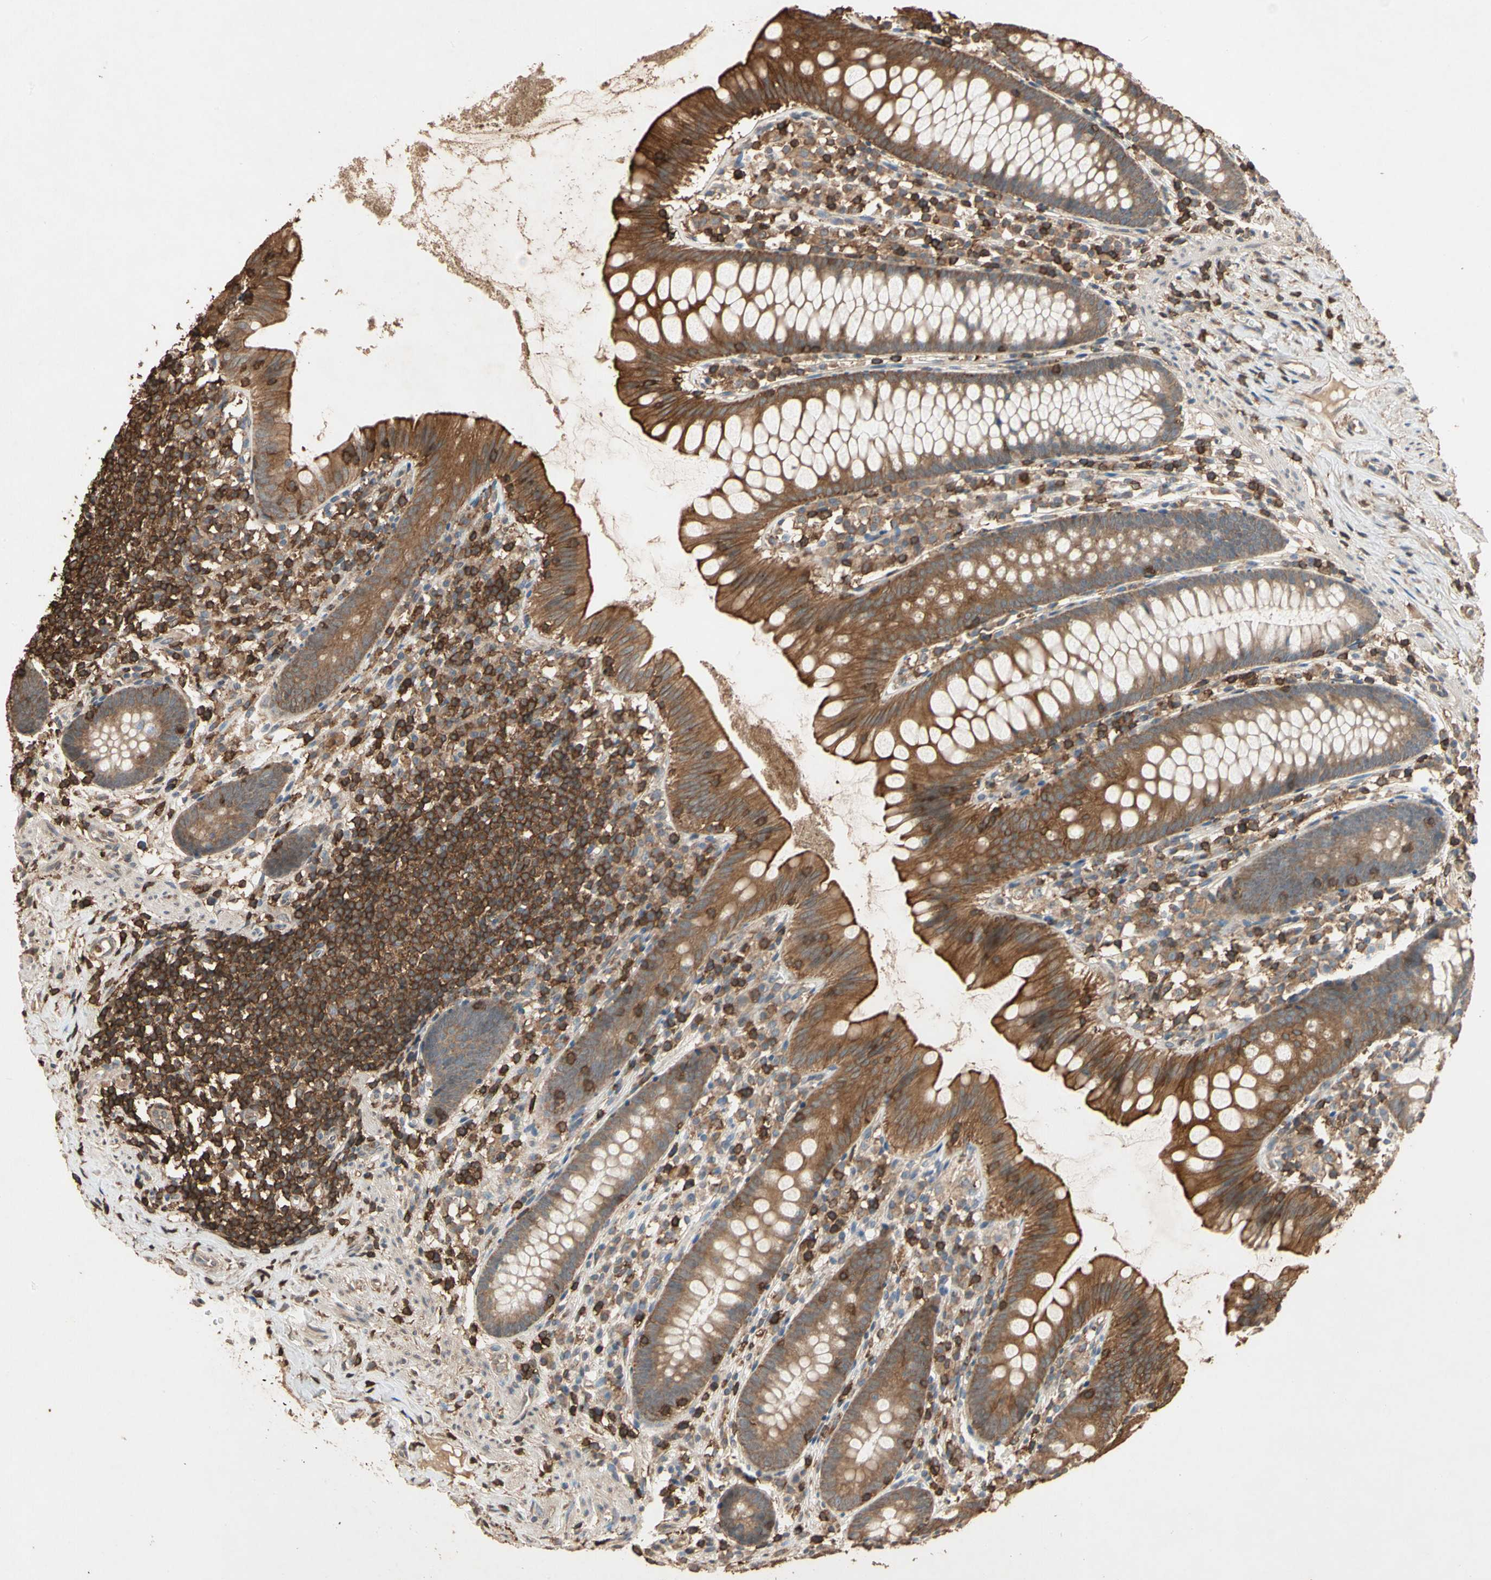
{"staining": {"intensity": "moderate", "quantity": ">75%", "location": "cytoplasmic/membranous"}, "tissue": "appendix", "cell_type": "Glandular cells", "image_type": "normal", "snomed": [{"axis": "morphology", "description": "Normal tissue, NOS"}, {"axis": "topography", "description": "Appendix"}], "caption": "DAB immunohistochemical staining of unremarkable appendix displays moderate cytoplasmic/membranous protein positivity in approximately >75% of glandular cells.", "gene": "MAP3K10", "patient": {"sex": "male", "age": 52}}